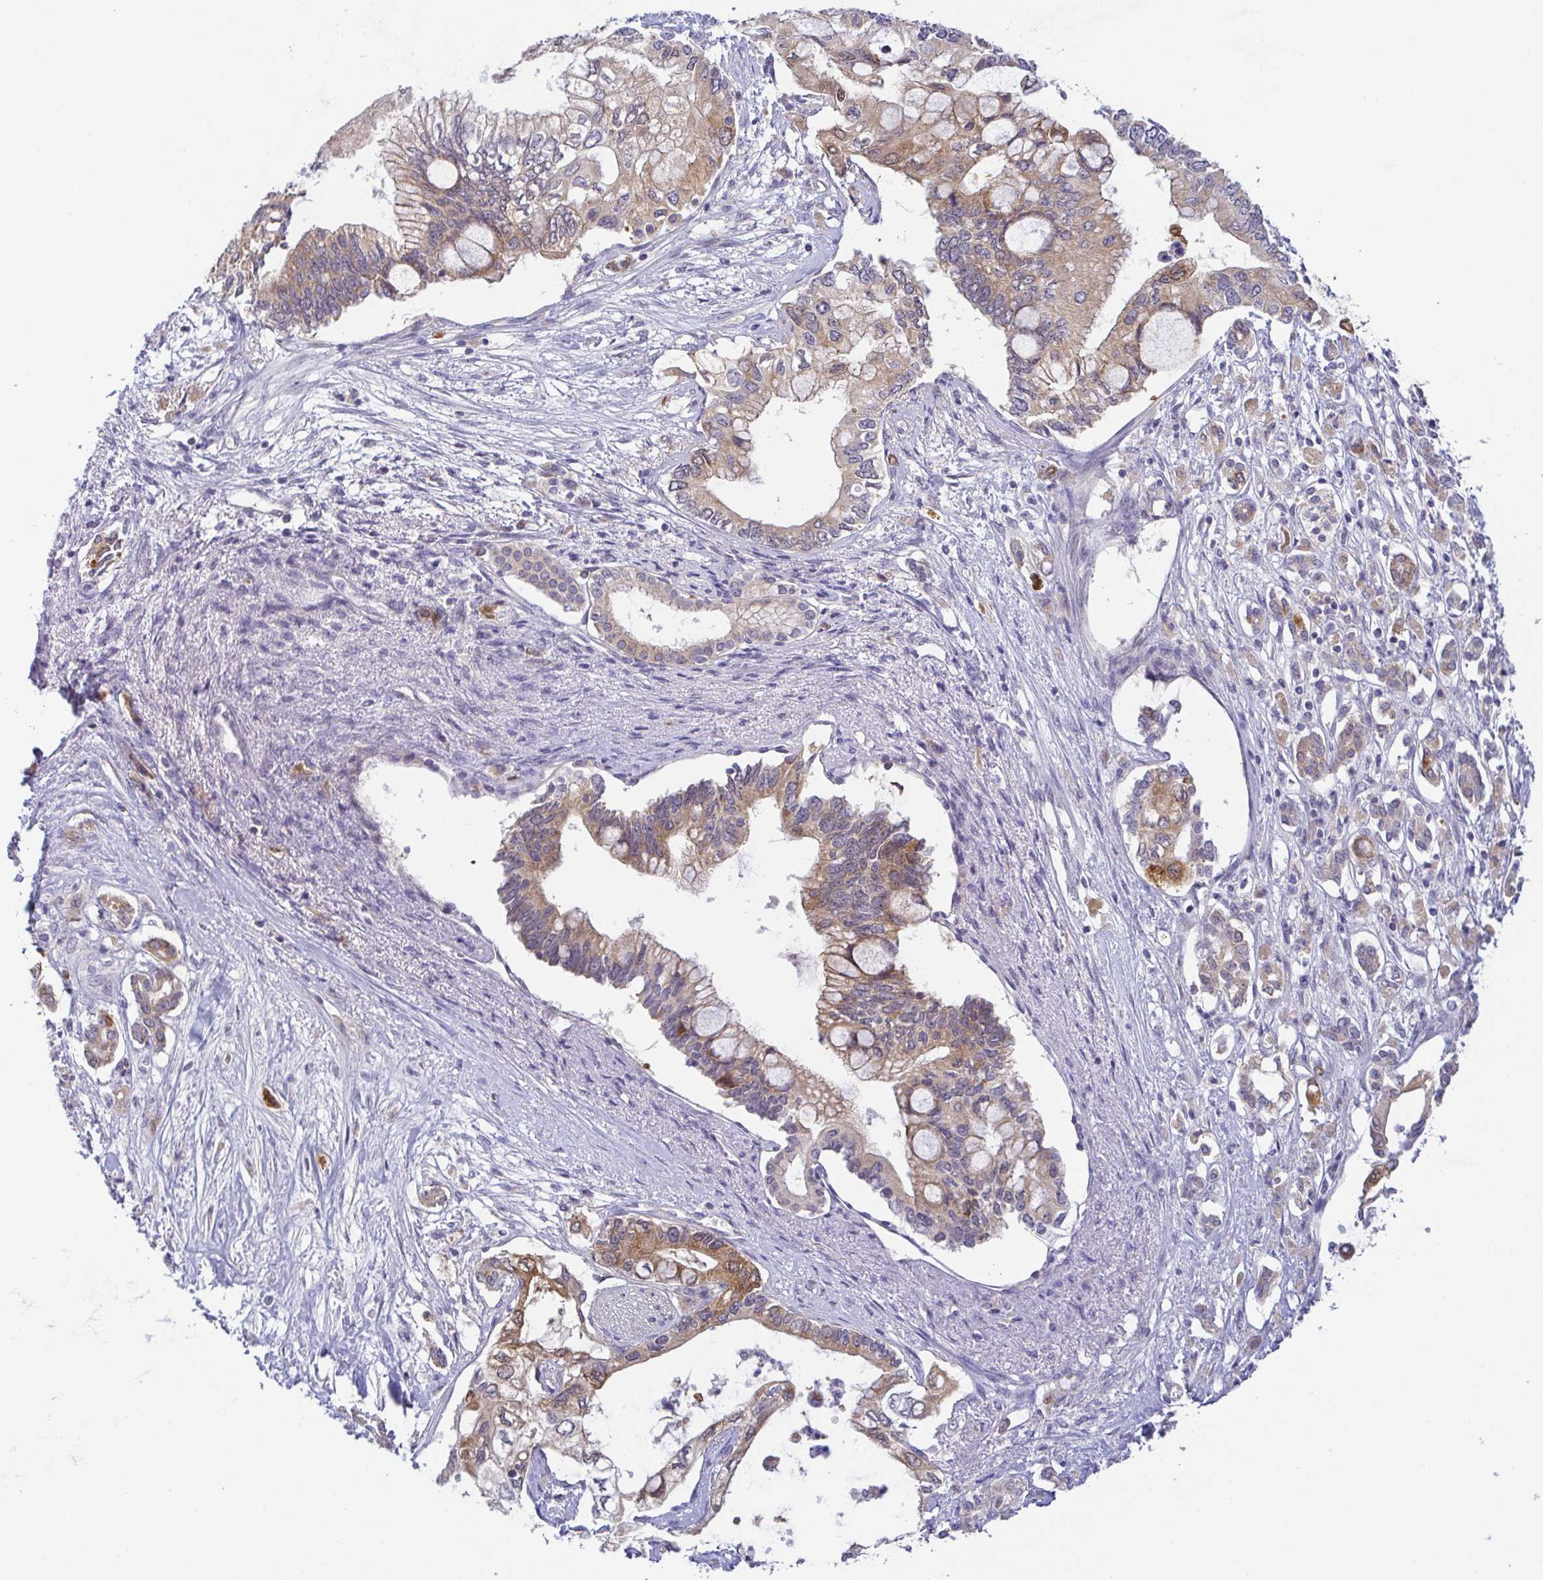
{"staining": {"intensity": "moderate", "quantity": "25%-75%", "location": "cytoplasmic/membranous"}, "tissue": "pancreatic cancer", "cell_type": "Tumor cells", "image_type": "cancer", "snomed": [{"axis": "morphology", "description": "Adenocarcinoma, NOS"}, {"axis": "topography", "description": "Pancreas"}], "caption": "The immunohistochemical stain labels moderate cytoplasmic/membranous staining in tumor cells of adenocarcinoma (pancreatic) tissue.", "gene": "BCL2L1", "patient": {"sex": "female", "age": 63}}